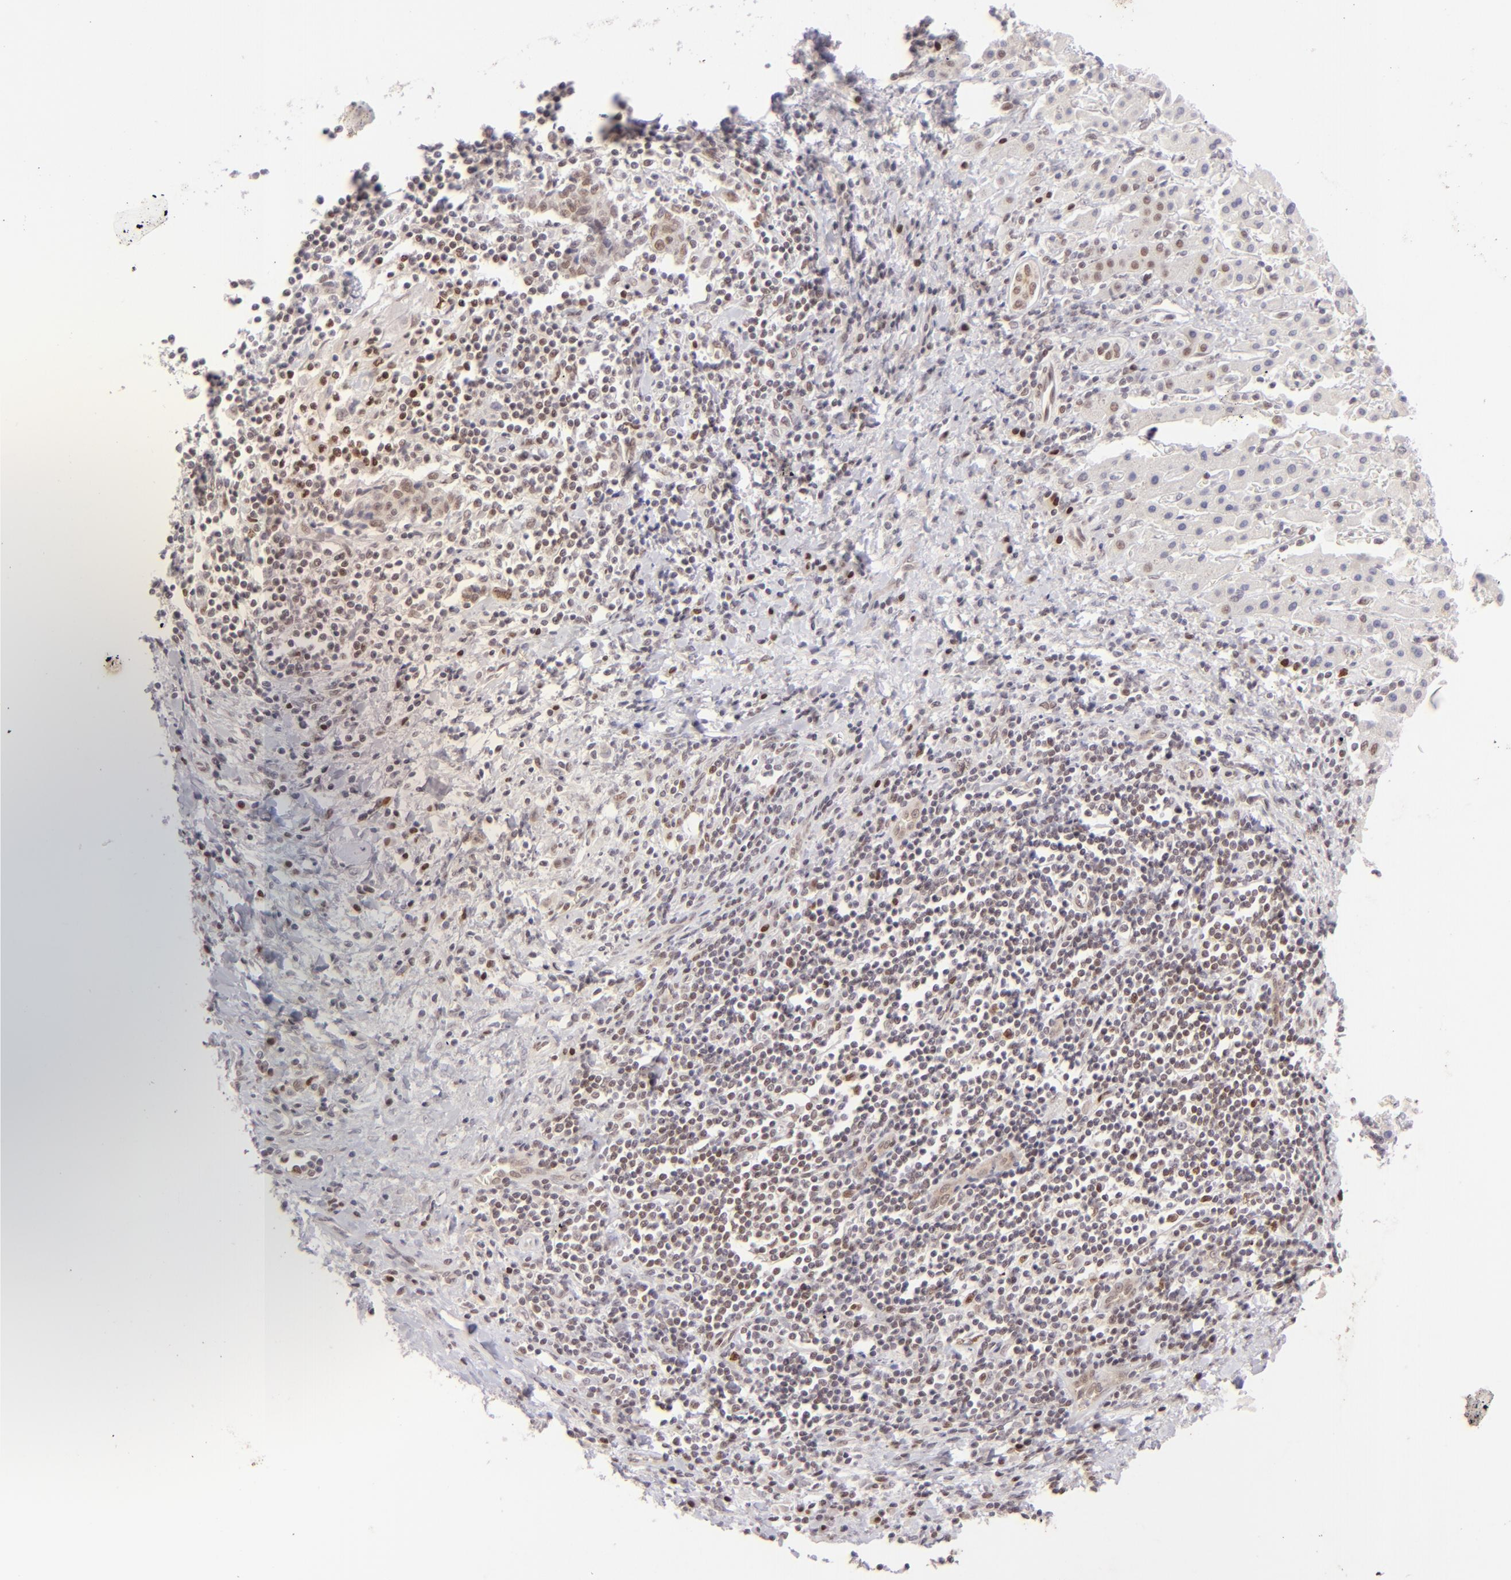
{"staining": {"intensity": "weak", "quantity": "<25%", "location": "nuclear"}, "tissue": "liver cancer", "cell_type": "Tumor cells", "image_type": "cancer", "snomed": [{"axis": "morphology", "description": "Cholangiocarcinoma"}, {"axis": "topography", "description": "Liver"}], "caption": "High magnification brightfield microscopy of liver cholangiocarcinoma stained with DAB (brown) and counterstained with hematoxylin (blue): tumor cells show no significant expression.", "gene": "POU2F1", "patient": {"sex": "male", "age": 57}}